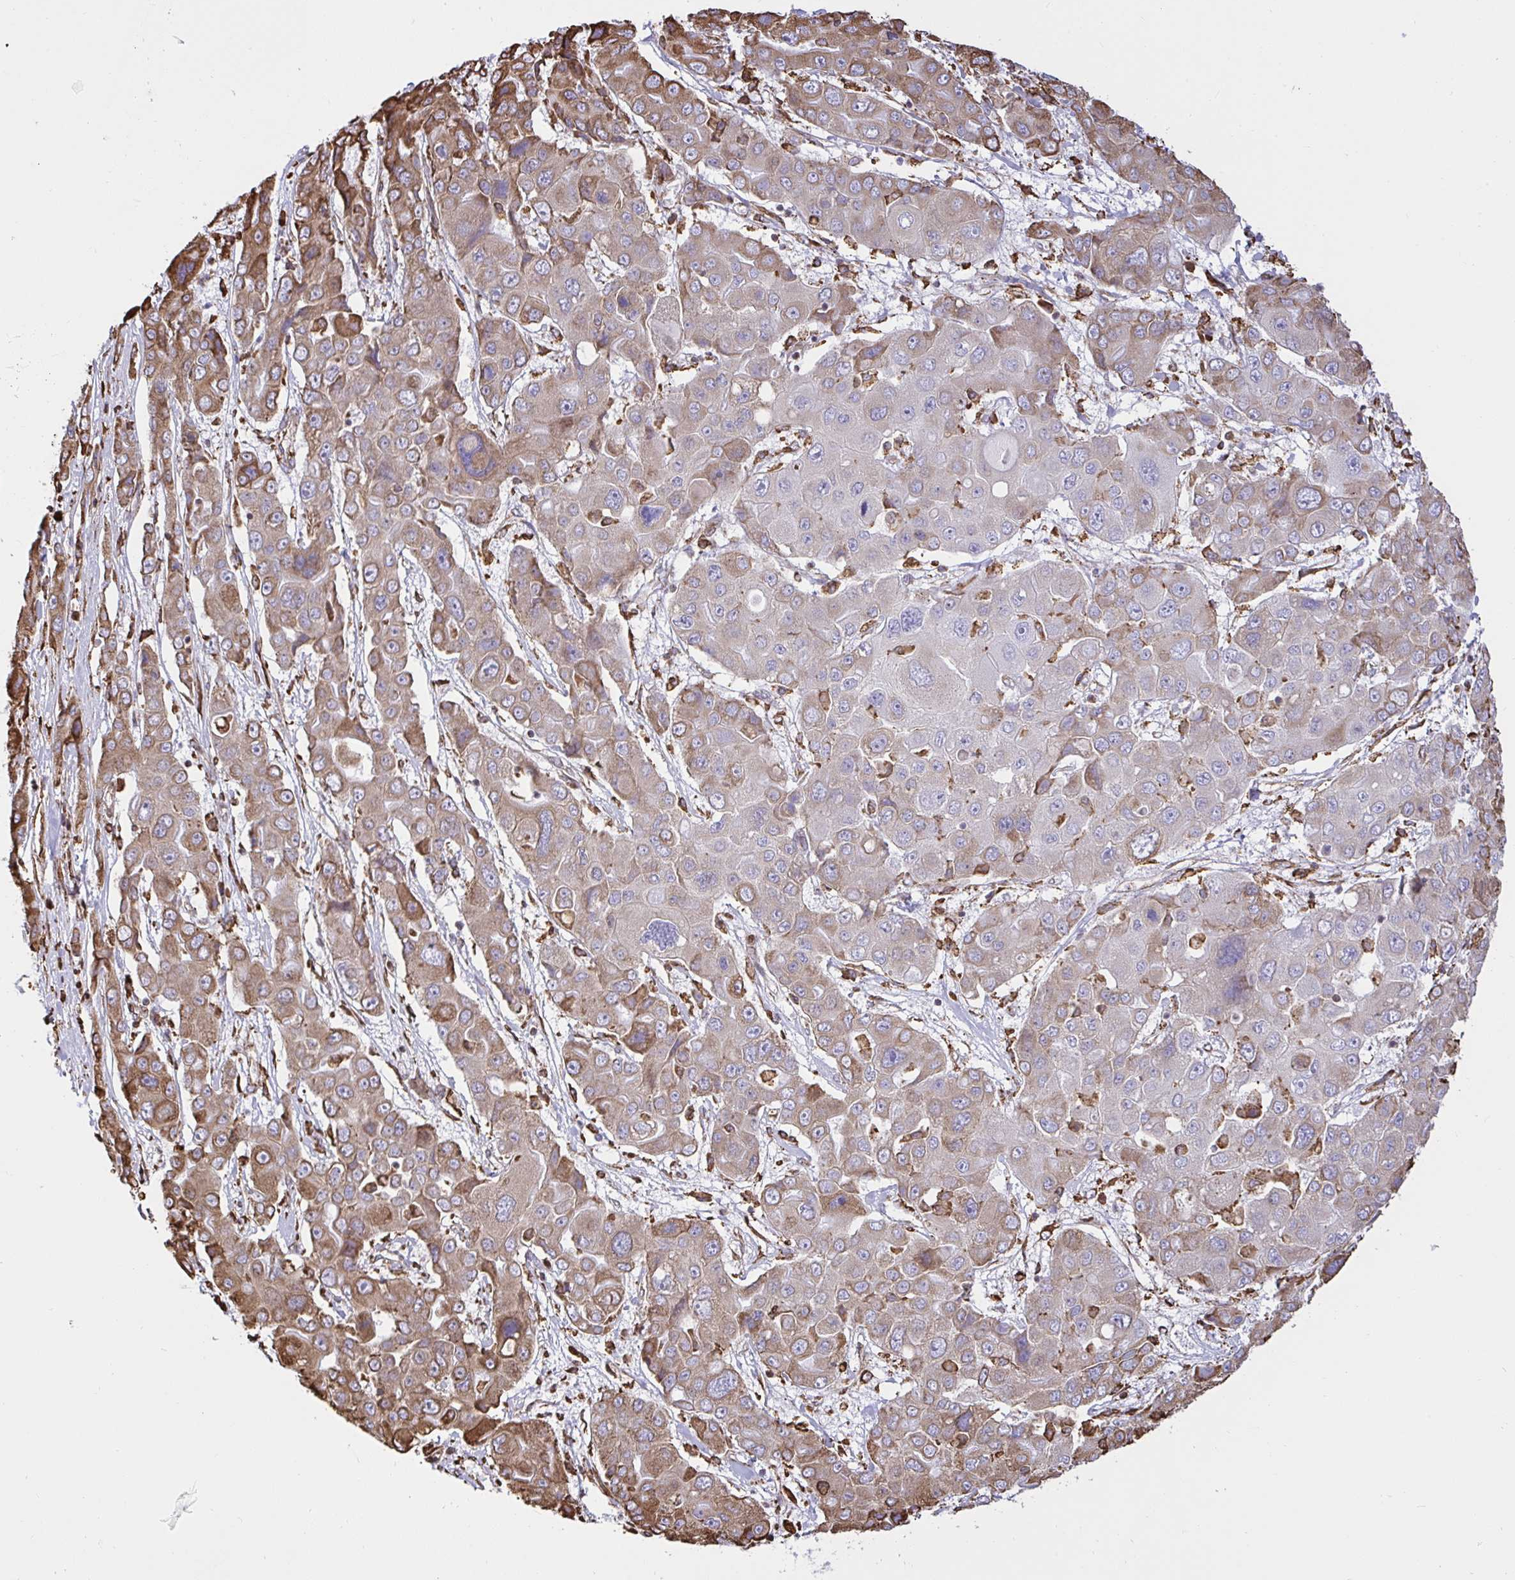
{"staining": {"intensity": "moderate", "quantity": "<25%", "location": "cytoplasmic/membranous"}, "tissue": "liver cancer", "cell_type": "Tumor cells", "image_type": "cancer", "snomed": [{"axis": "morphology", "description": "Cholangiocarcinoma"}, {"axis": "topography", "description": "Liver"}], "caption": "This is an image of immunohistochemistry staining of liver cancer, which shows moderate expression in the cytoplasmic/membranous of tumor cells.", "gene": "CLGN", "patient": {"sex": "male", "age": 67}}